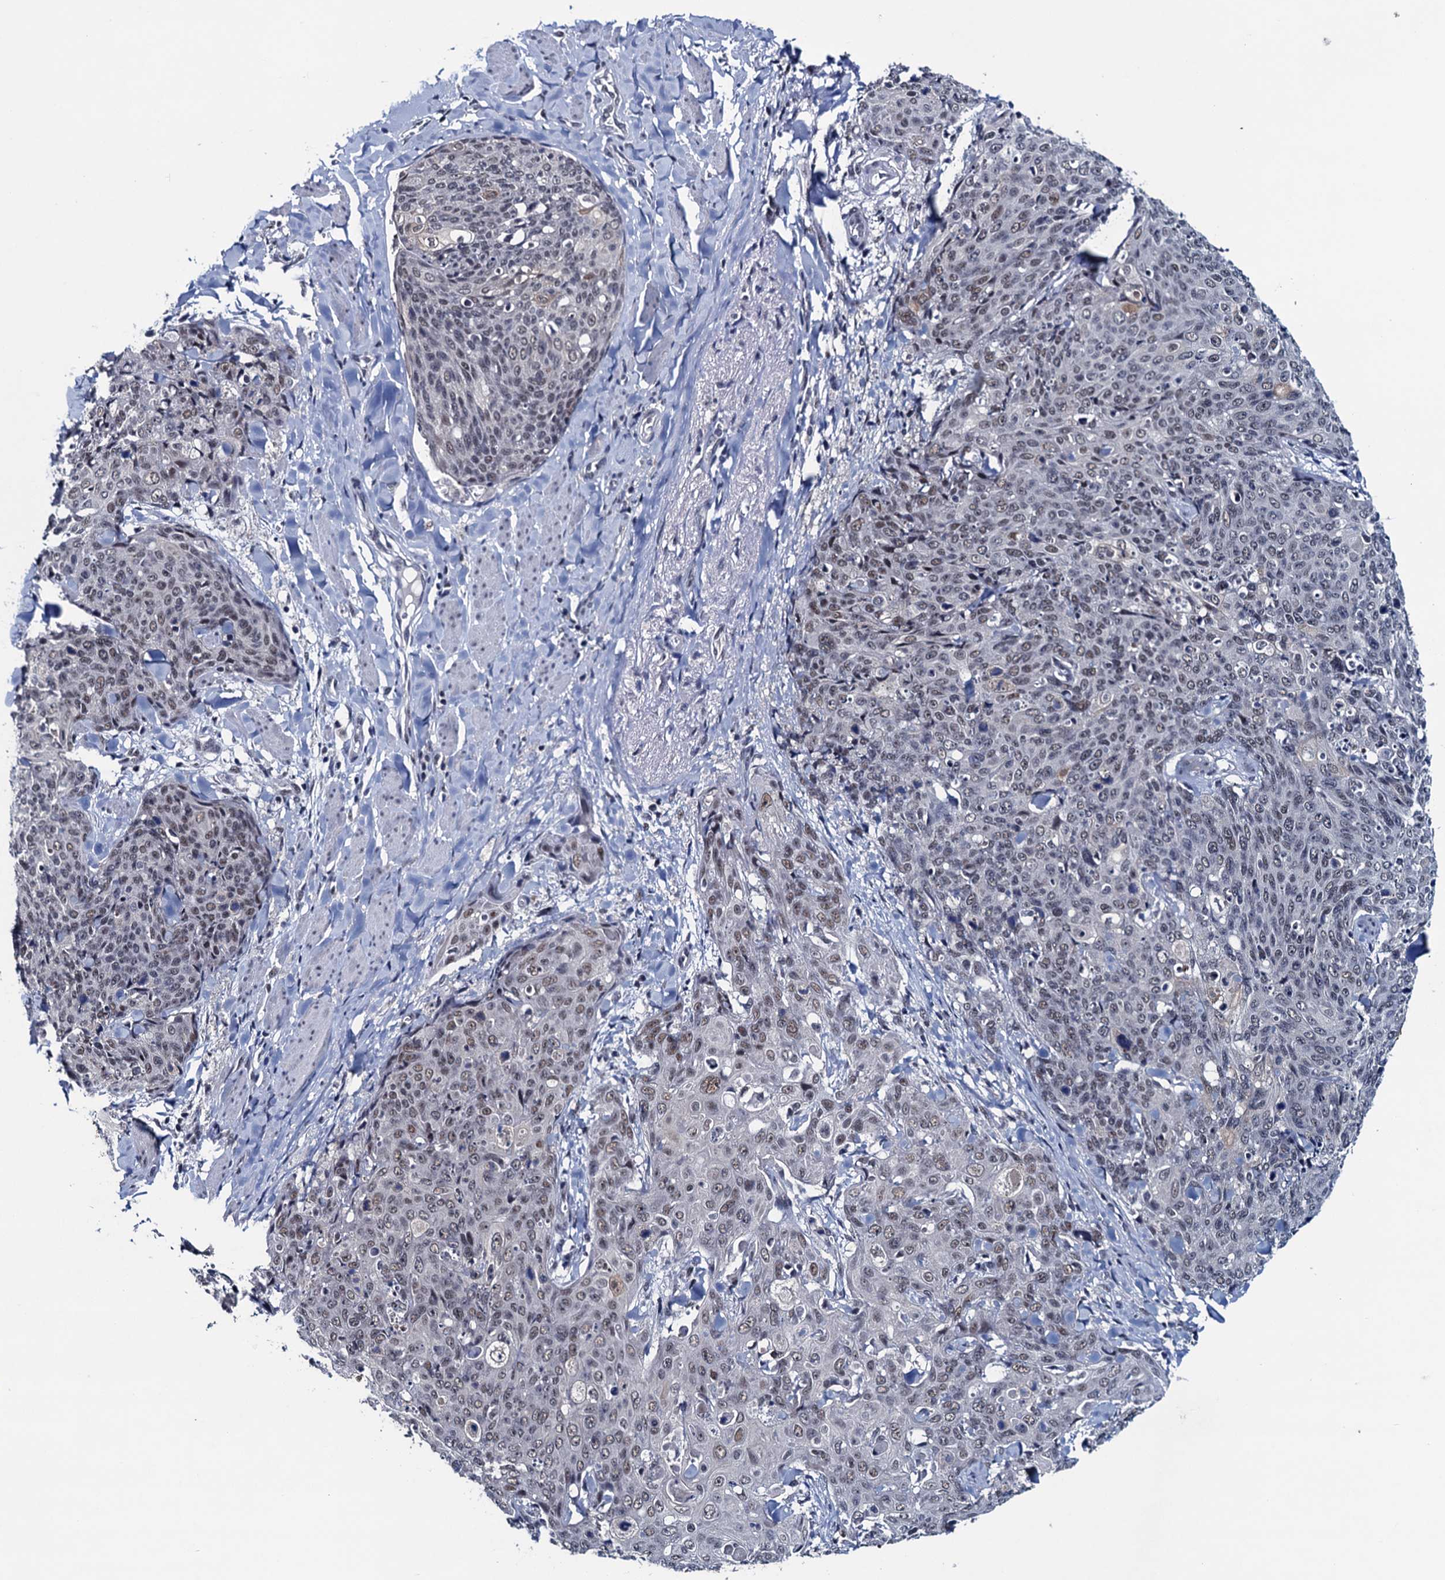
{"staining": {"intensity": "weak", "quantity": "25%-75%", "location": "nuclear"}, "tissue": "skin cancer", "cell_type": "Tumor cells", "image_type": "cancer", "snomed": [{"axis": "morphology", "description": "Squamous cell carcinoma, NOS"}, {"axis": "topography", "description": "Skin"}, {"axis": "topography", "description": "Vulva"}], "caption": "Squamous cell carcinoma (skin) tissue exhibits weak nuclear expression in about 25%-75% of tumor cells, visualized by immunohistochemistry.", "gene": "FNBP4", "patient": {"sex": "female", "age": 85}}